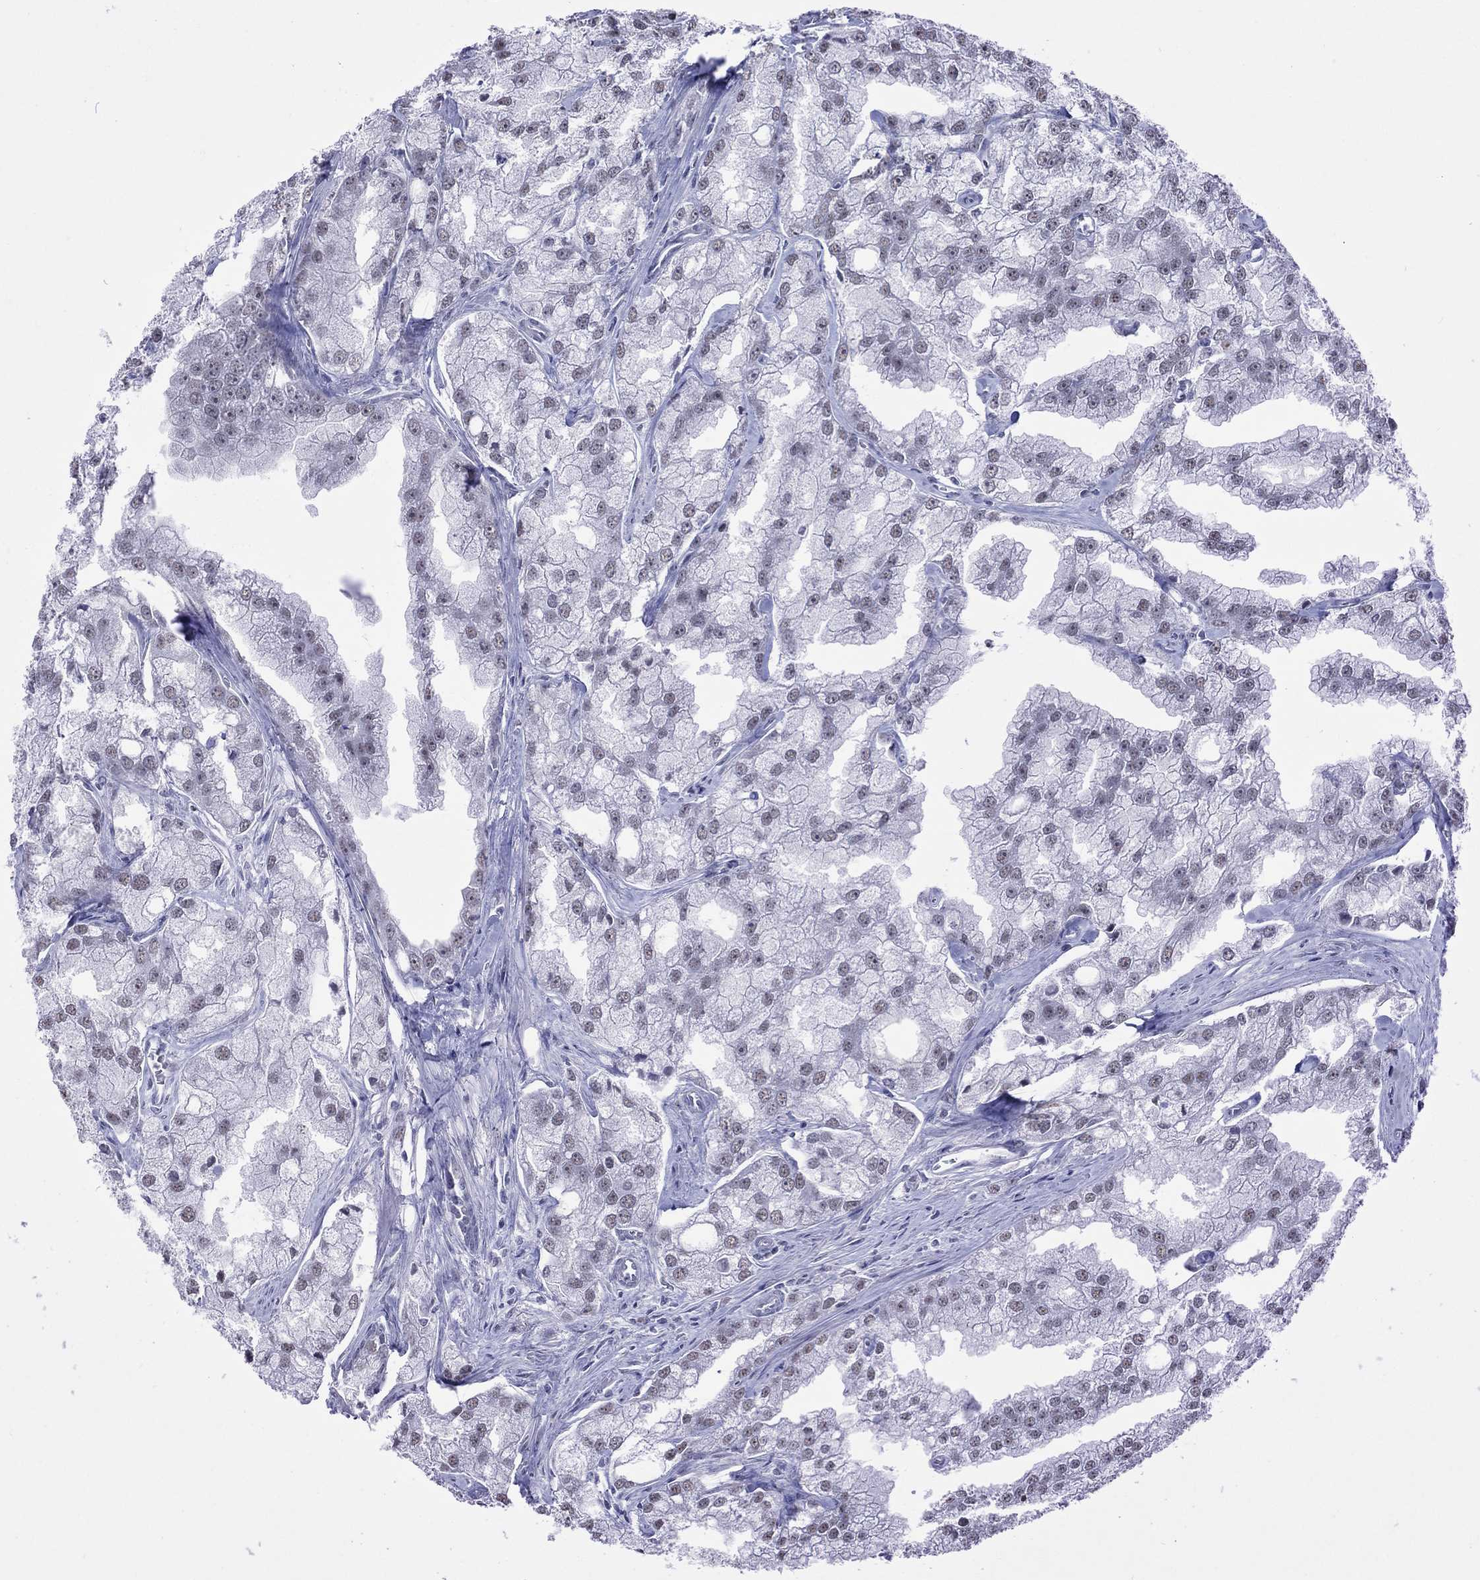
{"staining": {"intensity": "negative", "quantity": "none", "location": "none"}, "tissue": "prostate cancer", "cell_type": "Tumor cells", "image_type": "cancer", "snomed": [{"axis": "morphology", "description": "Adenocarcinoma, NOS"}, {"axis": "topography", "description": "Prostate"}], "caption": "Immunohistochemical staining of prostate adenocarcinoma exhibits no significant expression in tumor cells. (DAB (3,3'-diaminobenzidine) immunohistochemistry, high magnification).", "gene": "PPP1R3A", "patient": {"sex": "male", "age": 70}}